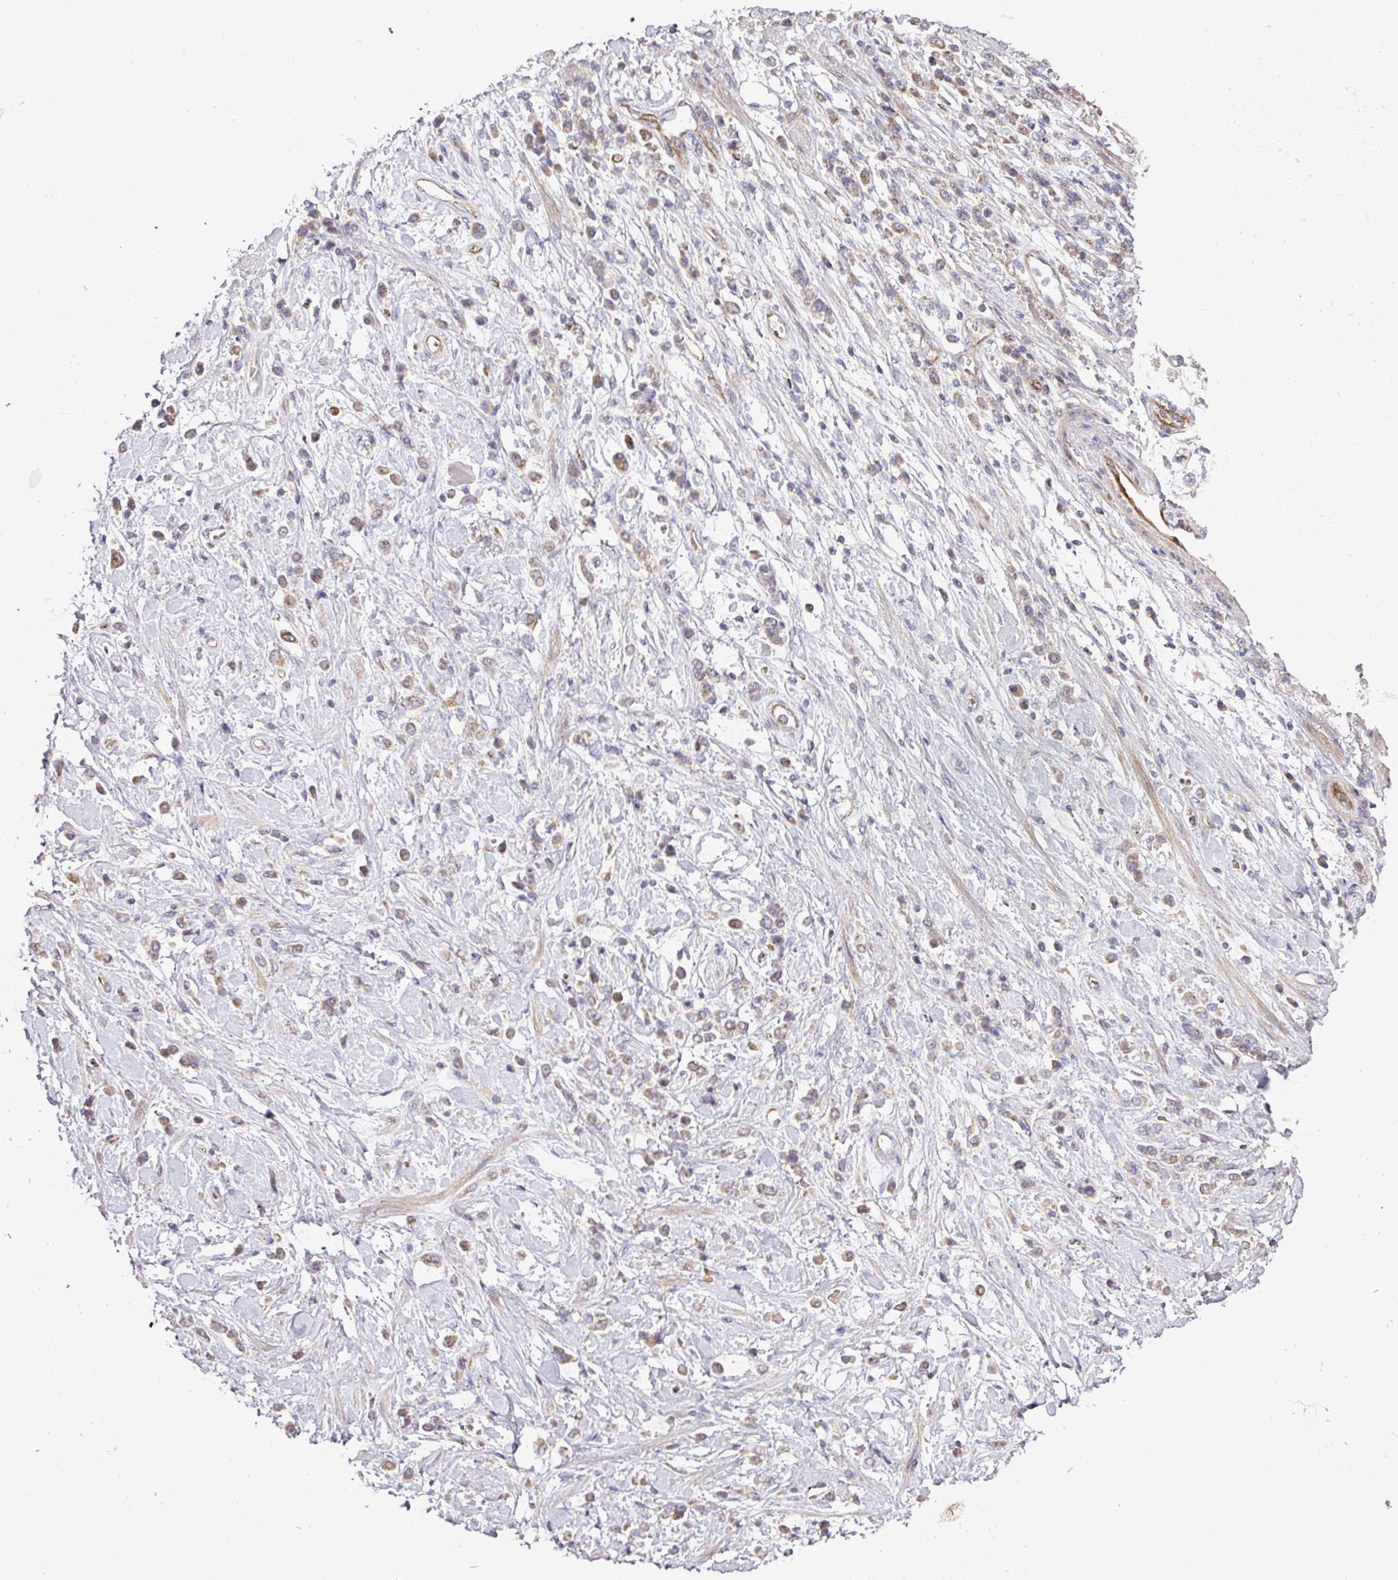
{"staining": {"intensity": "weak", "quantity": "25%-75%", "location": "cytoplasmic/membranous"}, "tissue": "stomach cancer", "cell_type": "Tumor cells", "image_type": "cancer", "snomed": [{"axis": "morphology", "description": "Adenocarcinoma, NOS"}, {"axis": "topography", "description": "Stomach"}], "caption": "High-magnification brightfield microscopy of stomach cancer stained with DAB (3,3'-diaminobenzidine) (brown) and counterstained with hematoxylin (blue). tumor cells exhibit weak cytoplasmic/membranous expression is seen in about25%-75% of cells.", "gene": "RPL23A", "patient": {"sex": "female", "age": 60}}